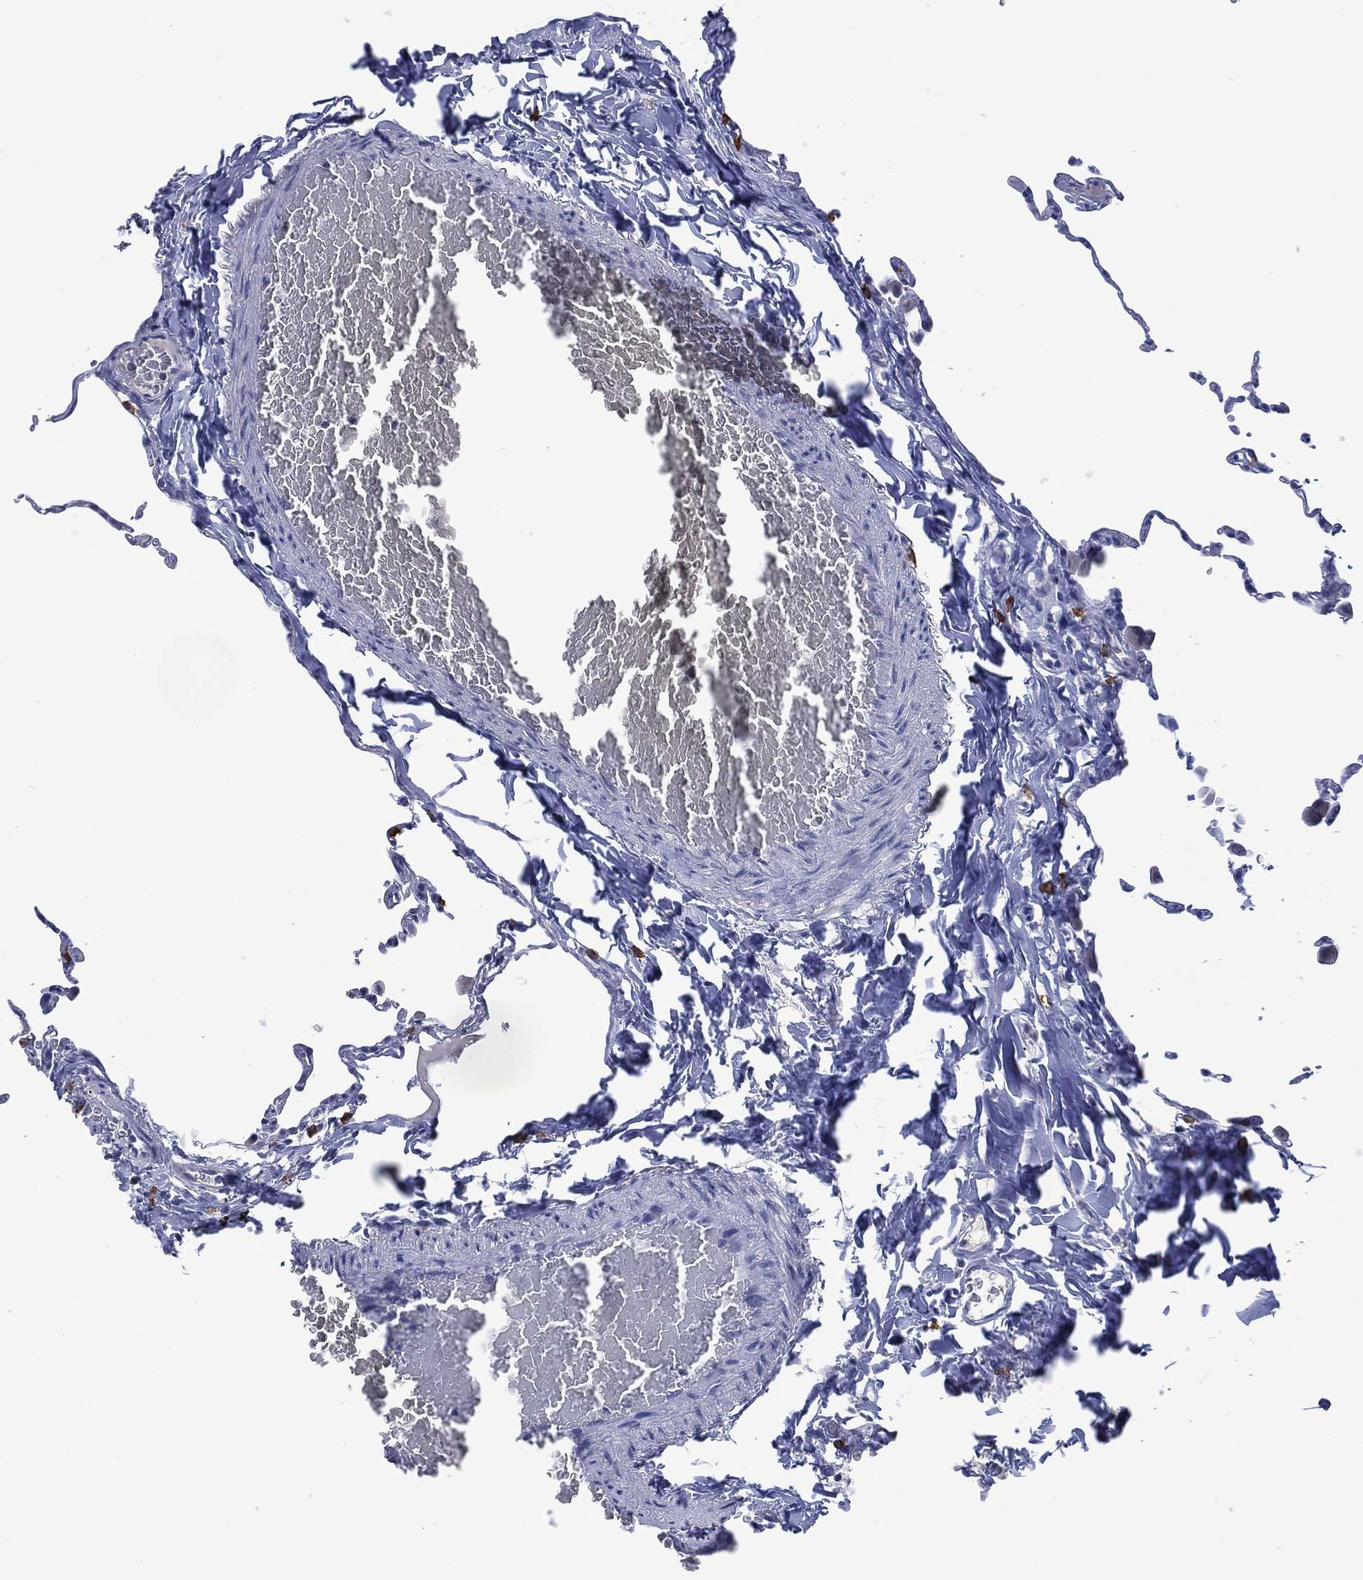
{"staining": {"intensity": "negative", "quantity": "none", "location": "none"}, "tissue": "lung", "cell_type": "Alveolar cells", "image_type": "normal", "snomed": [{"axis": "morphology", "description": "Normal tissue, NOS"}, {"axis": "topography", "description": "Lung"}], "caption": "Lung stained for a protein using IHC shows no positivity alveolar cells.", "gene": "ASB10", "patient": {"sex": "female", "age": 57}}